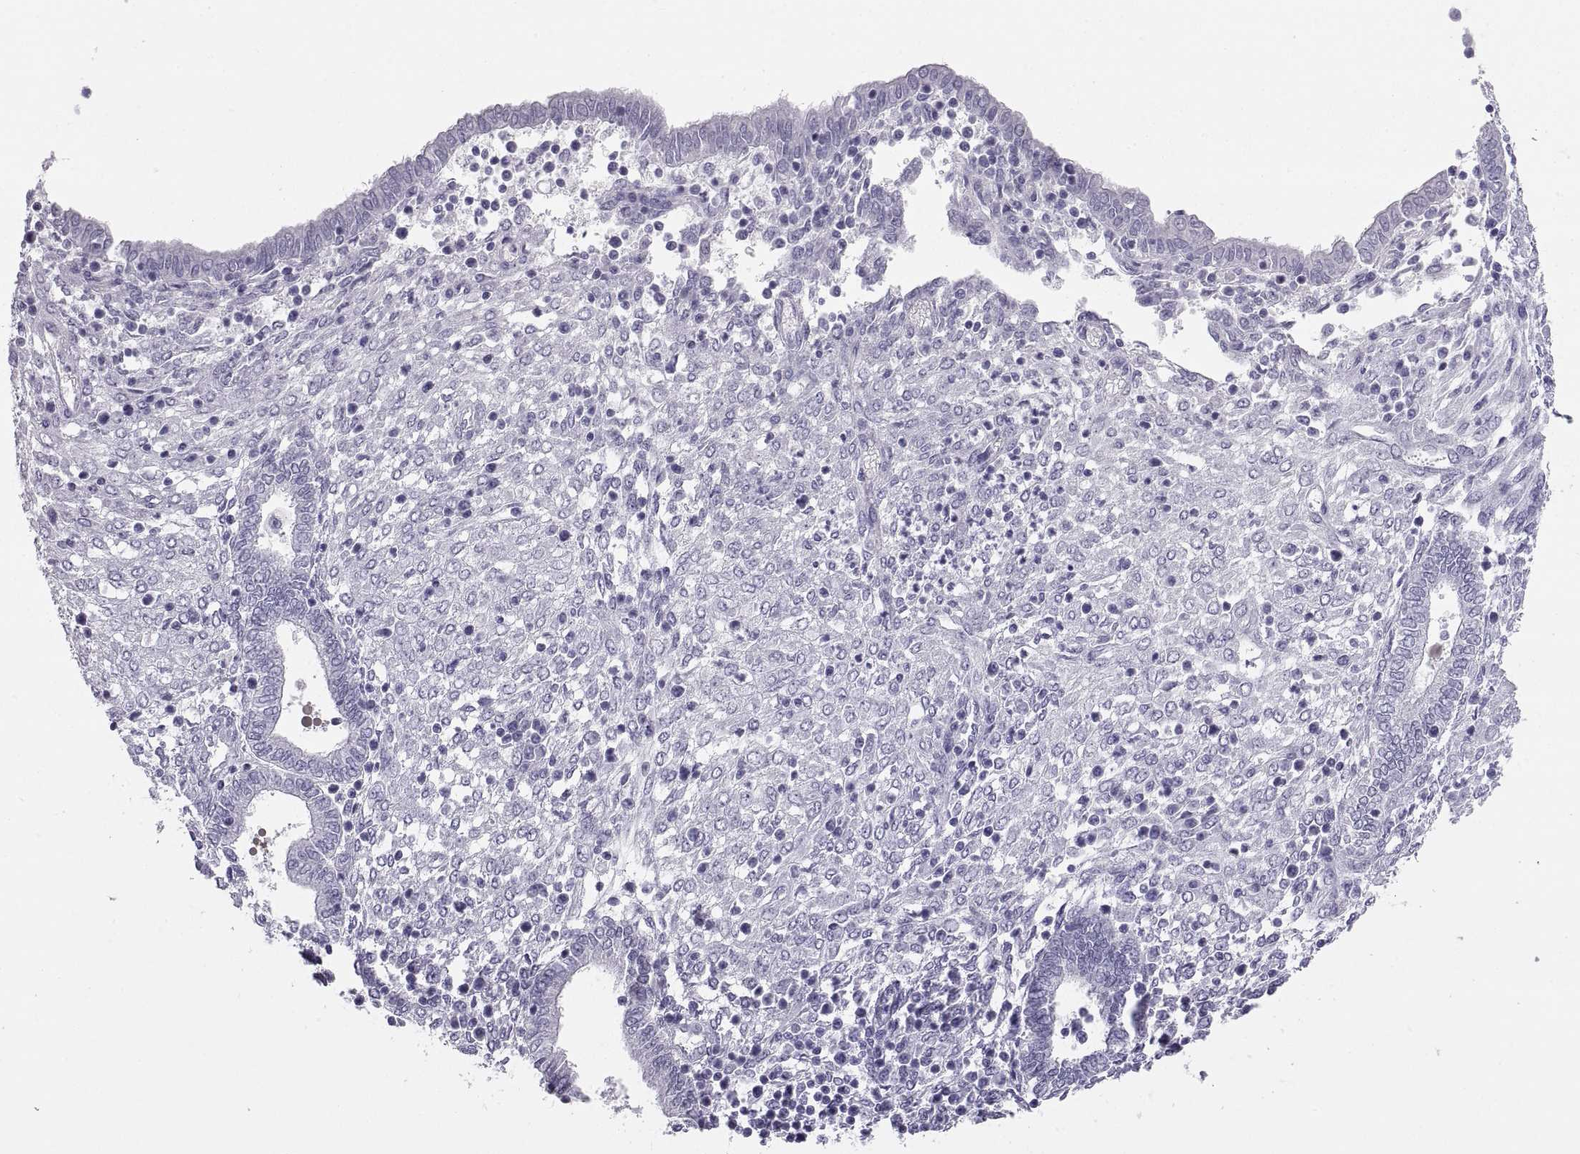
{"staining": {"intensity": "negative", "quantity": "none", "location": "none"}, "tissue": "endometrium", "cell_type": "Cells in endometrial stroma", "image_type": "normal", "snomed": [{"axis": "morphology", "description": "Normal tissue, NOS"}, {"axis": "topography", "description": "Endometrium"}], "caption": "DAB immunohistochemical staining of benign endometrium displays no significant staining in cells in endometrial stroma. Nuclei are stained in blue.", "gene": "SEMG1", "patient": {"sex": "female", "age": 42}}